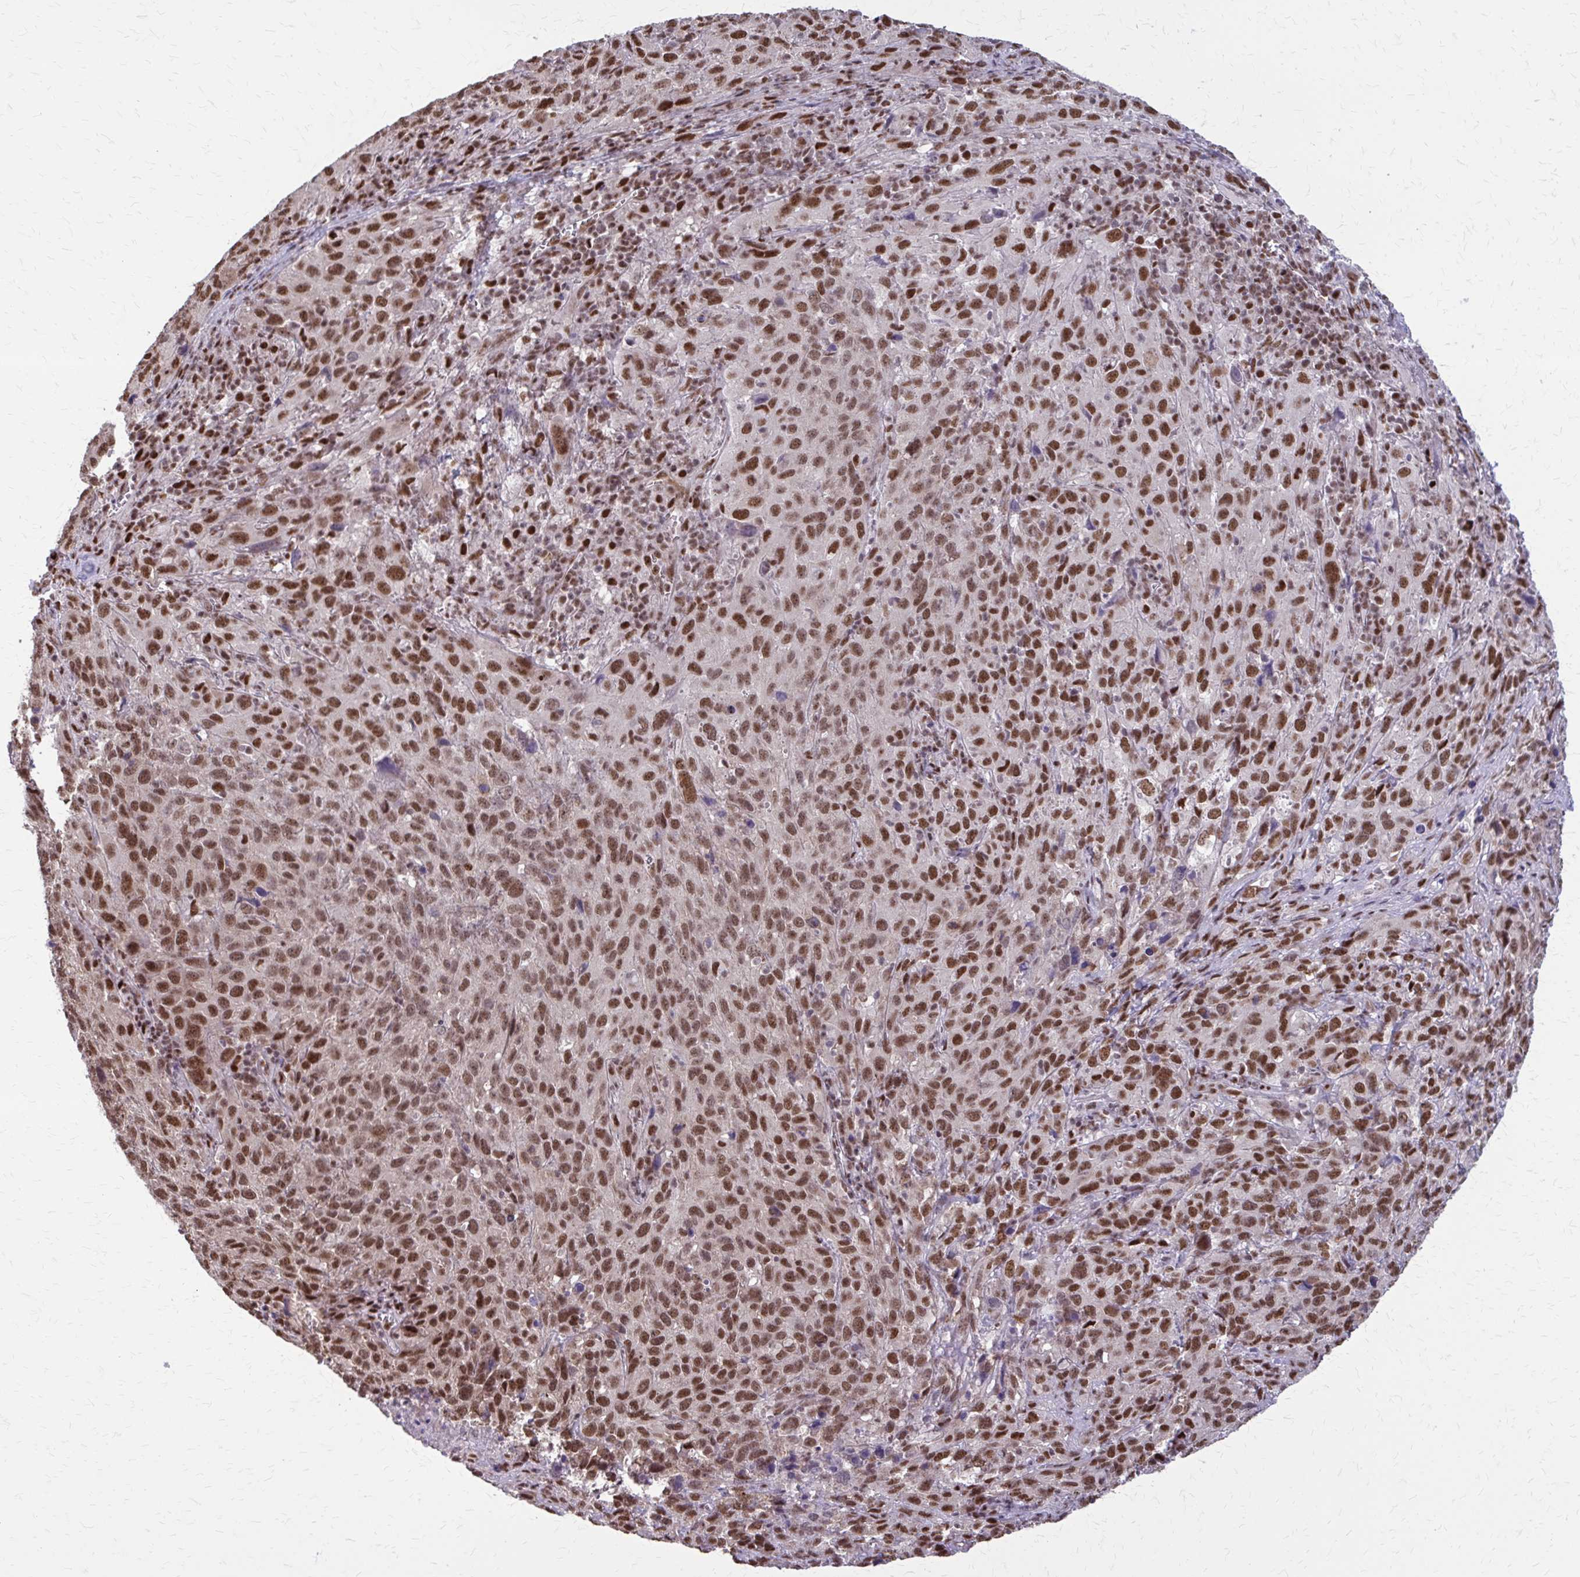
{"staining": {"intensity": "moderate", "quantity": ">75%", "location": "nuclear"}, "tissue": "cervical cancer", "cell_type": "Tumor cells", "image_type": "cancer", "snomed": [{"axis": "morphology", "description": "Squamous cell carcinoma, NOS"}, {"axis": "topography", "description": "Cervix"}], "caption": "Immunohistochemical staining of human squamous cell carcinoma (cervical) displays moderate nuclear protein expression in about >75% of tumor cells.", "gene": "TTF1", "patient": {"sex": "female", "age": 51}}